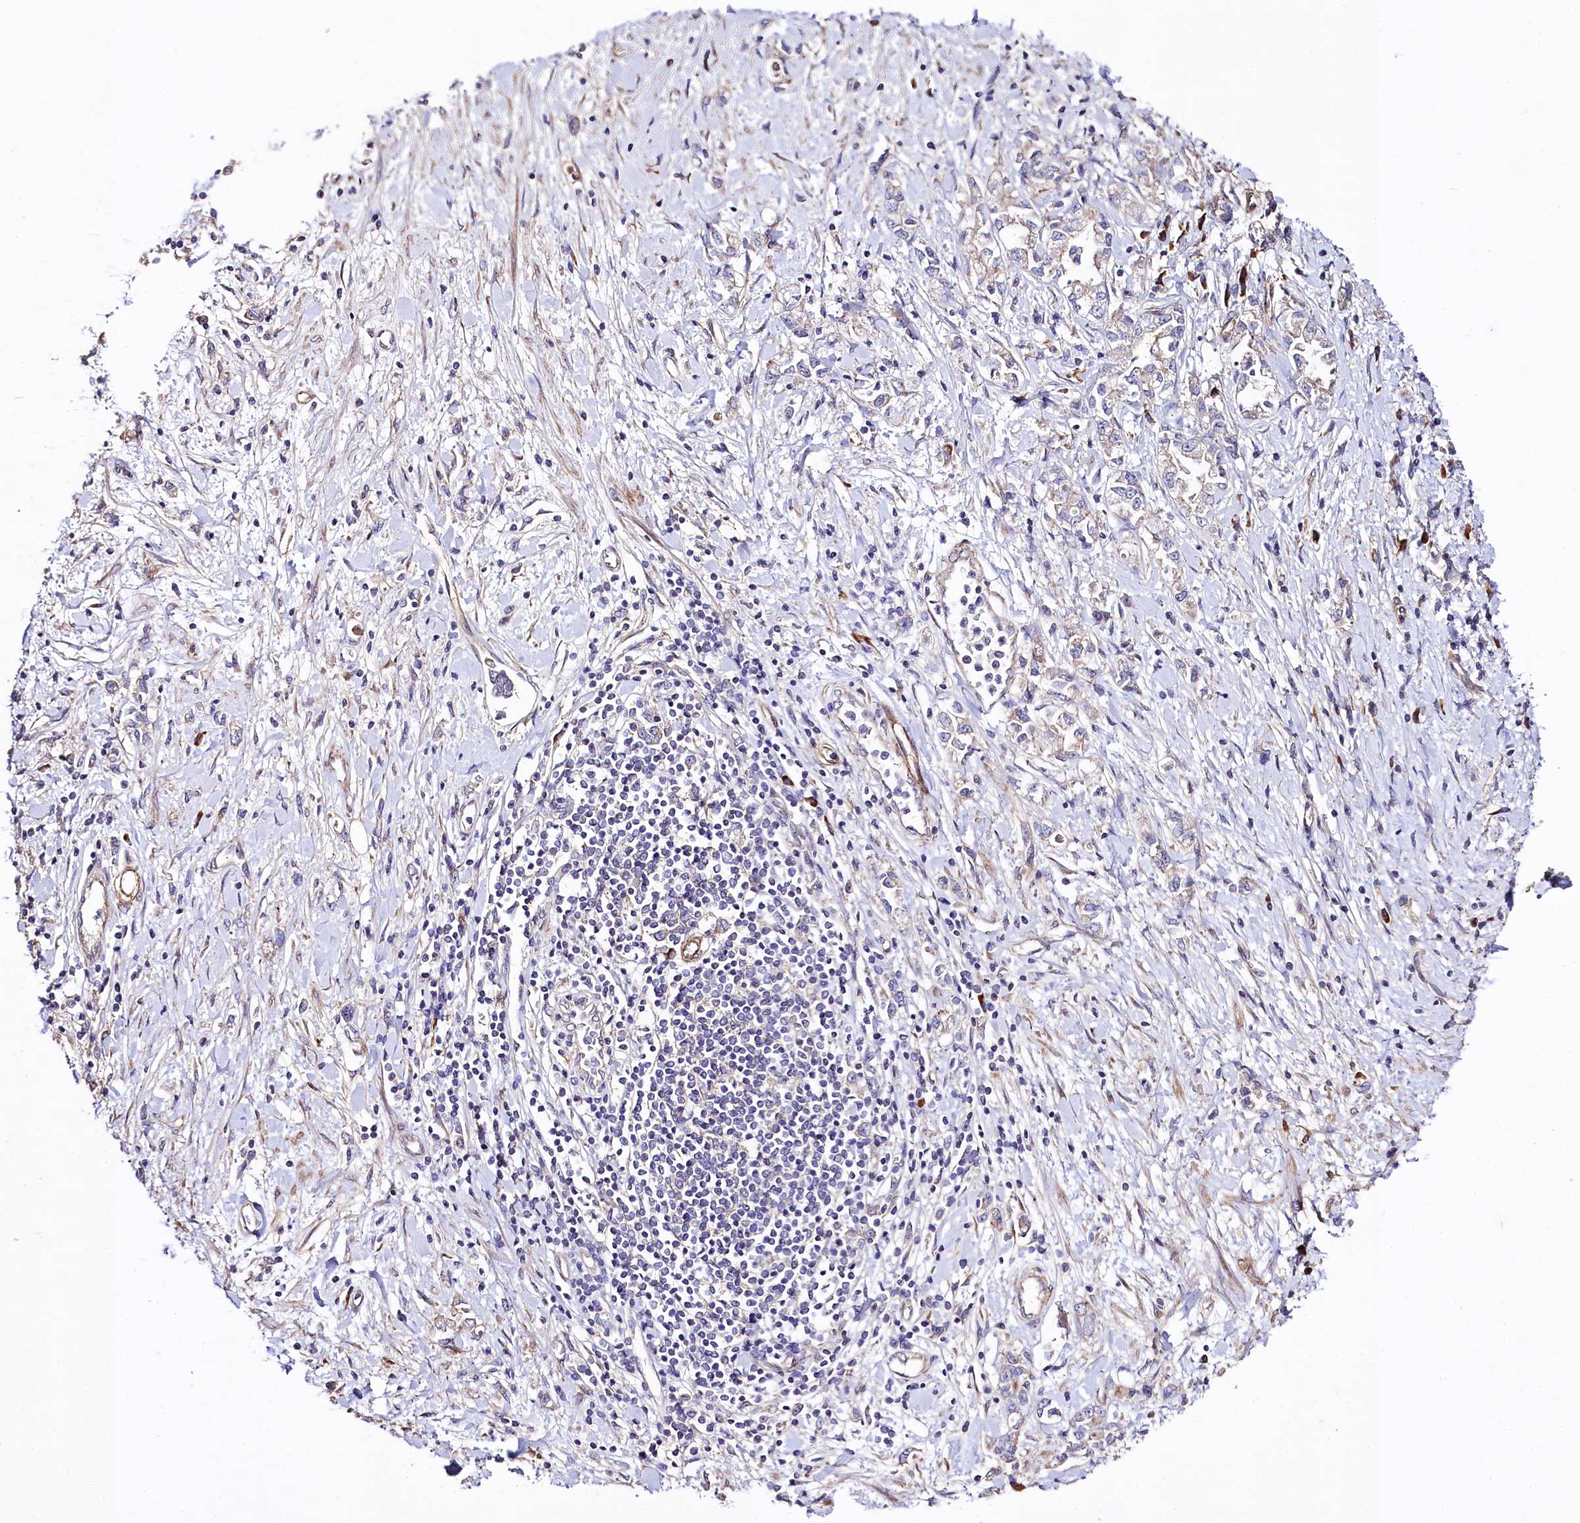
{"staining": {"intensity": "negative", "quantity": "none", "location": "none"}, "tissue": "stomach cancer", "cell_type": "Tumor cells", "image_type": "cancer", "snomed": [{"axis": "morphology", "description": "Adenocarcinoma, NOS"}, {"axis": "topography", "description": "Stomach"}], "caption": "Human stomach cancer stained for a protein using IHC reveals no expression in tumor cells.", "gene": "SPATS2", "patient": {"sex": "female", "age": 76}}